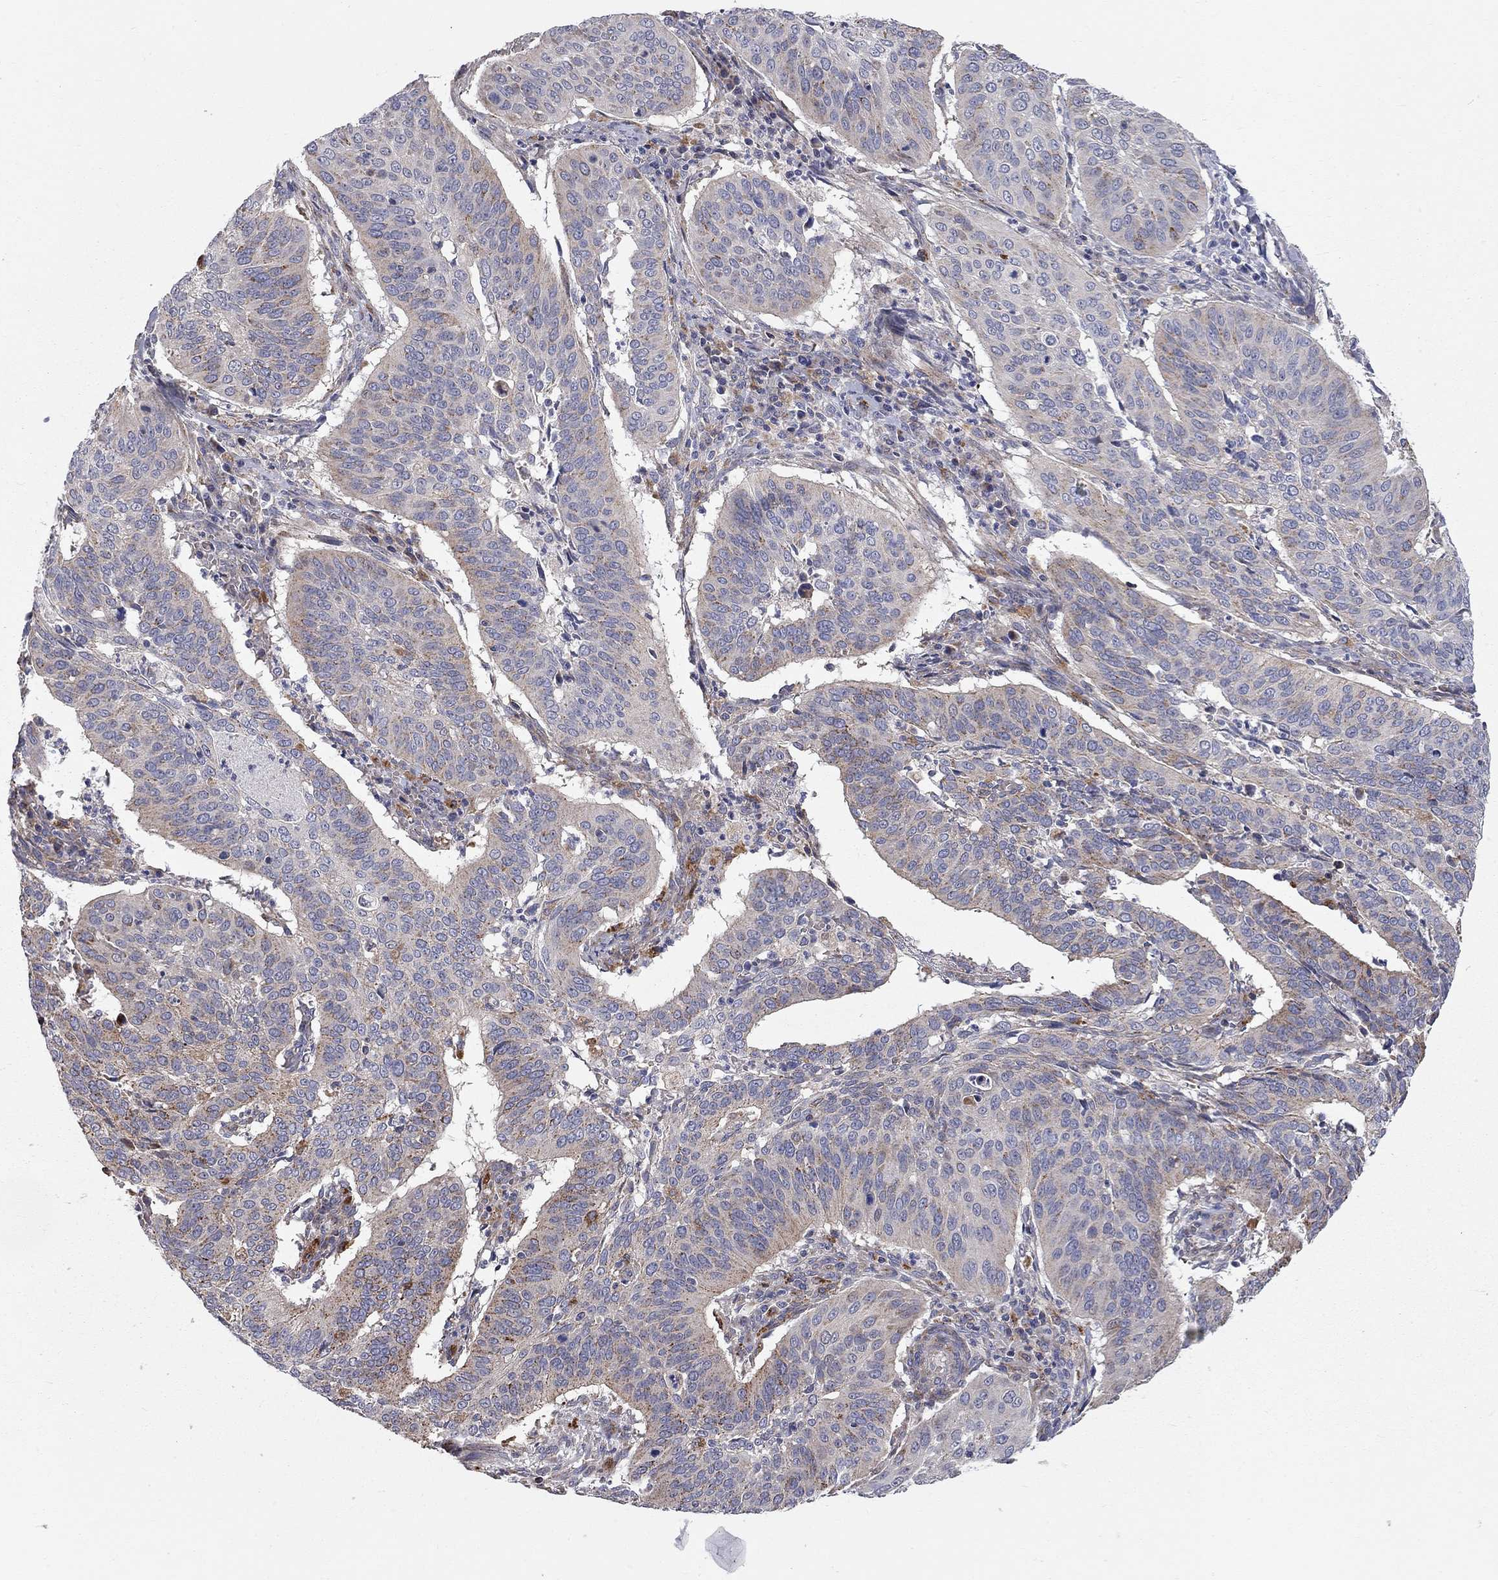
{"staining": {"intensity": "moderate", "quantity": "<25%", "location": "cytoplasmic/membranous"}, "tissue": "cervical cancer", "cell_type": "Tumor cells", "image_type": "cancer", "snomed": [{"axis": "morphology", "description": "Normal tissue, NOS"}, {"axis": "morphology", "description": "Squamous cell carcinoma, NOS"}, {"axis": "topography", "description": "Cervix"}], "caption": "Human cervical cancer stained for a protein (brown) exhibits moderate cytoplasmic/membranous positive staining in about <25% of tumor cells.", "gene": "KANSL1L", "patient": {"sex": "female", "age": 39}}